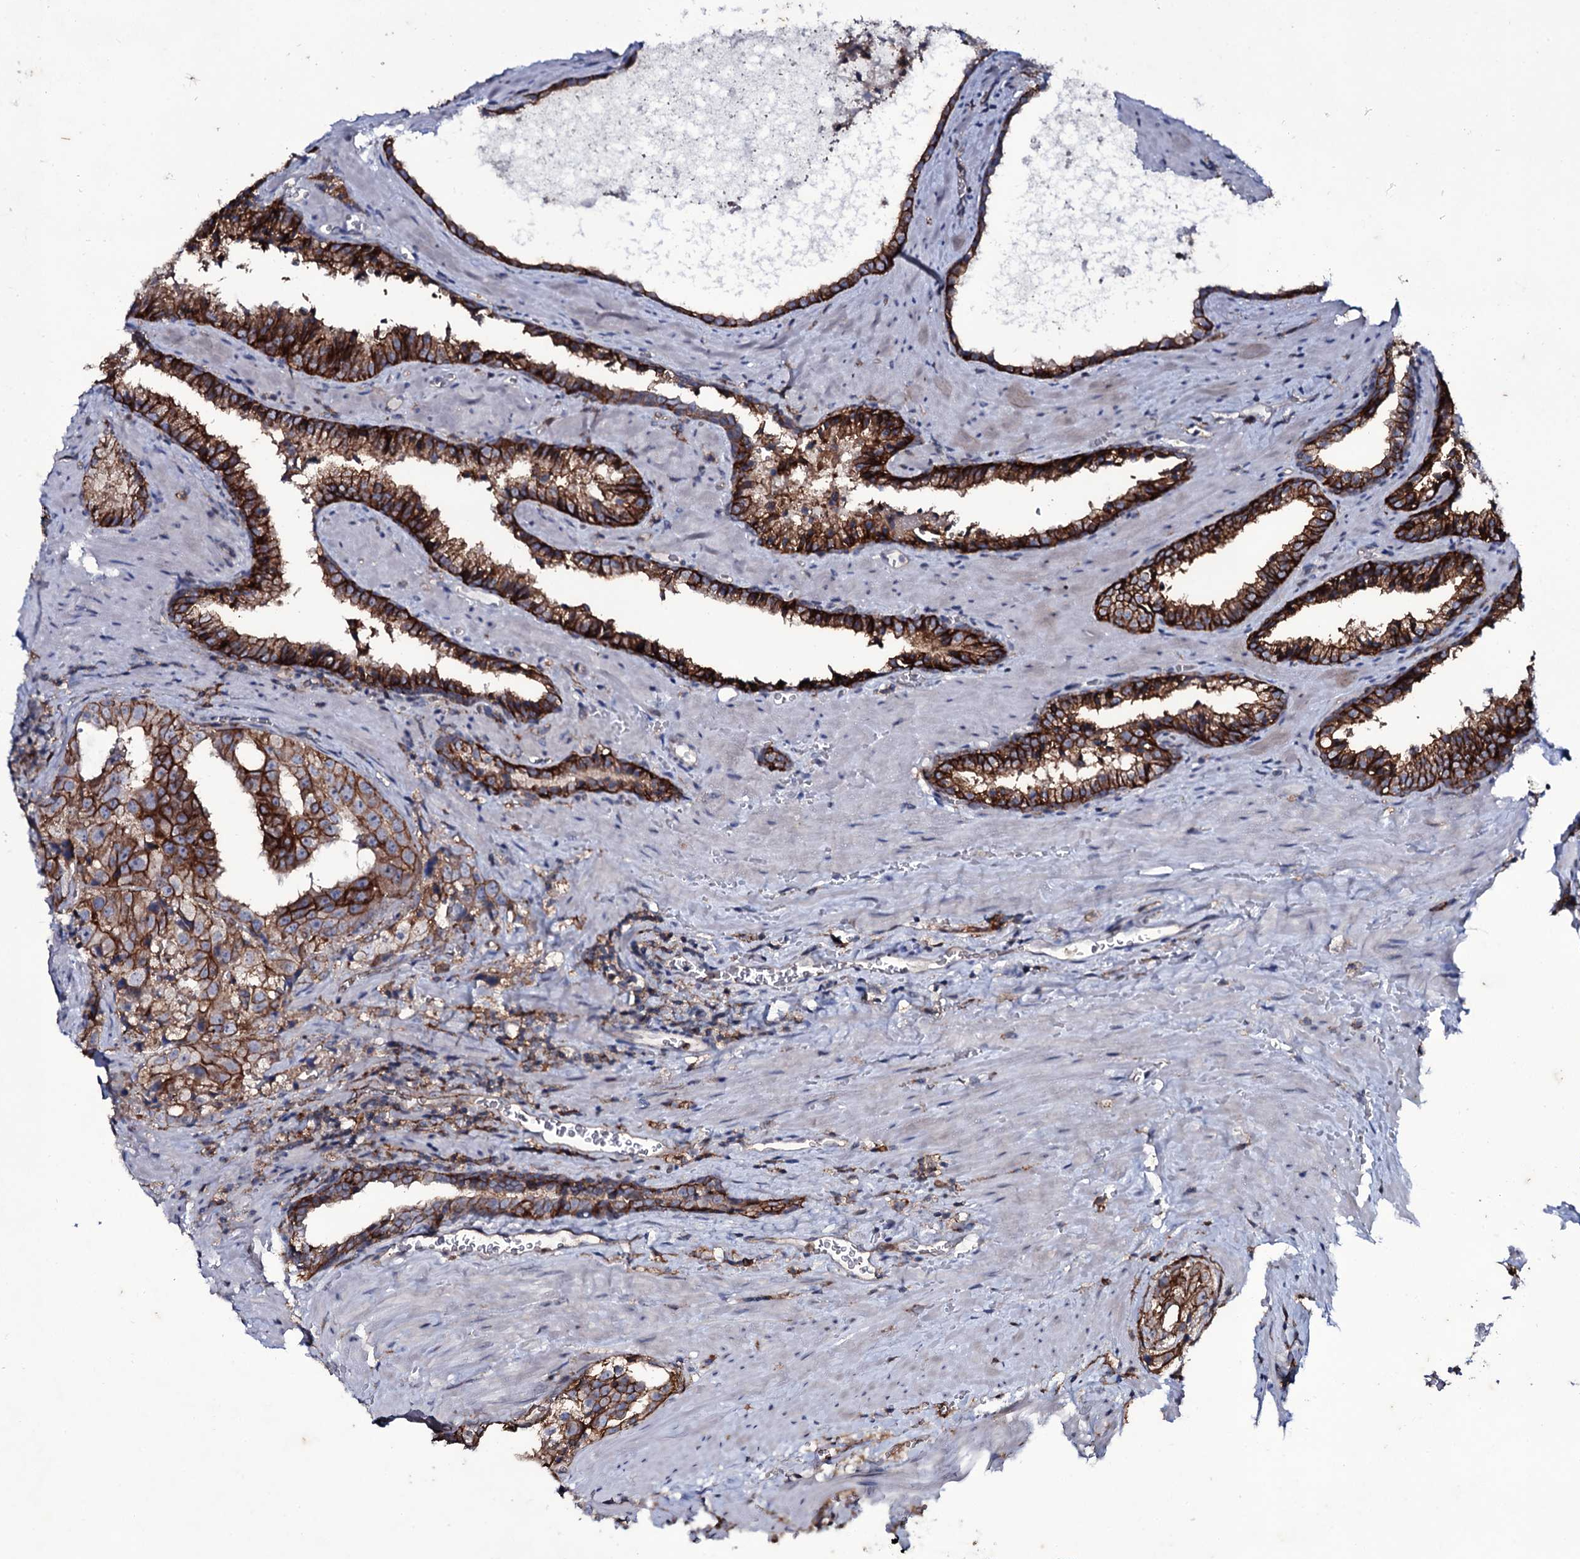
{"staining": {"intensity": "strong", "quantity": ">75%", "location": "cytoplasmic/membranous"}, "tissue": "prostate cancer", "cell_type": "Tumor cells", "image_type": "cancer", "snomed": [{"axis": "morphology", "description": "Adenocarcinoma, High grade"}, {"axis": "topography", "description": "Prostate"}], "caption": "Prostate cancer (adenocarcinoma (high-grade)) was stained to show a protein in brown. There is high levels of strong cytoplasmic/membranous positivity in about >75% of tumor cells.", "gene": "SNAP23", "patient": {"sex": "male", "age": 68}}